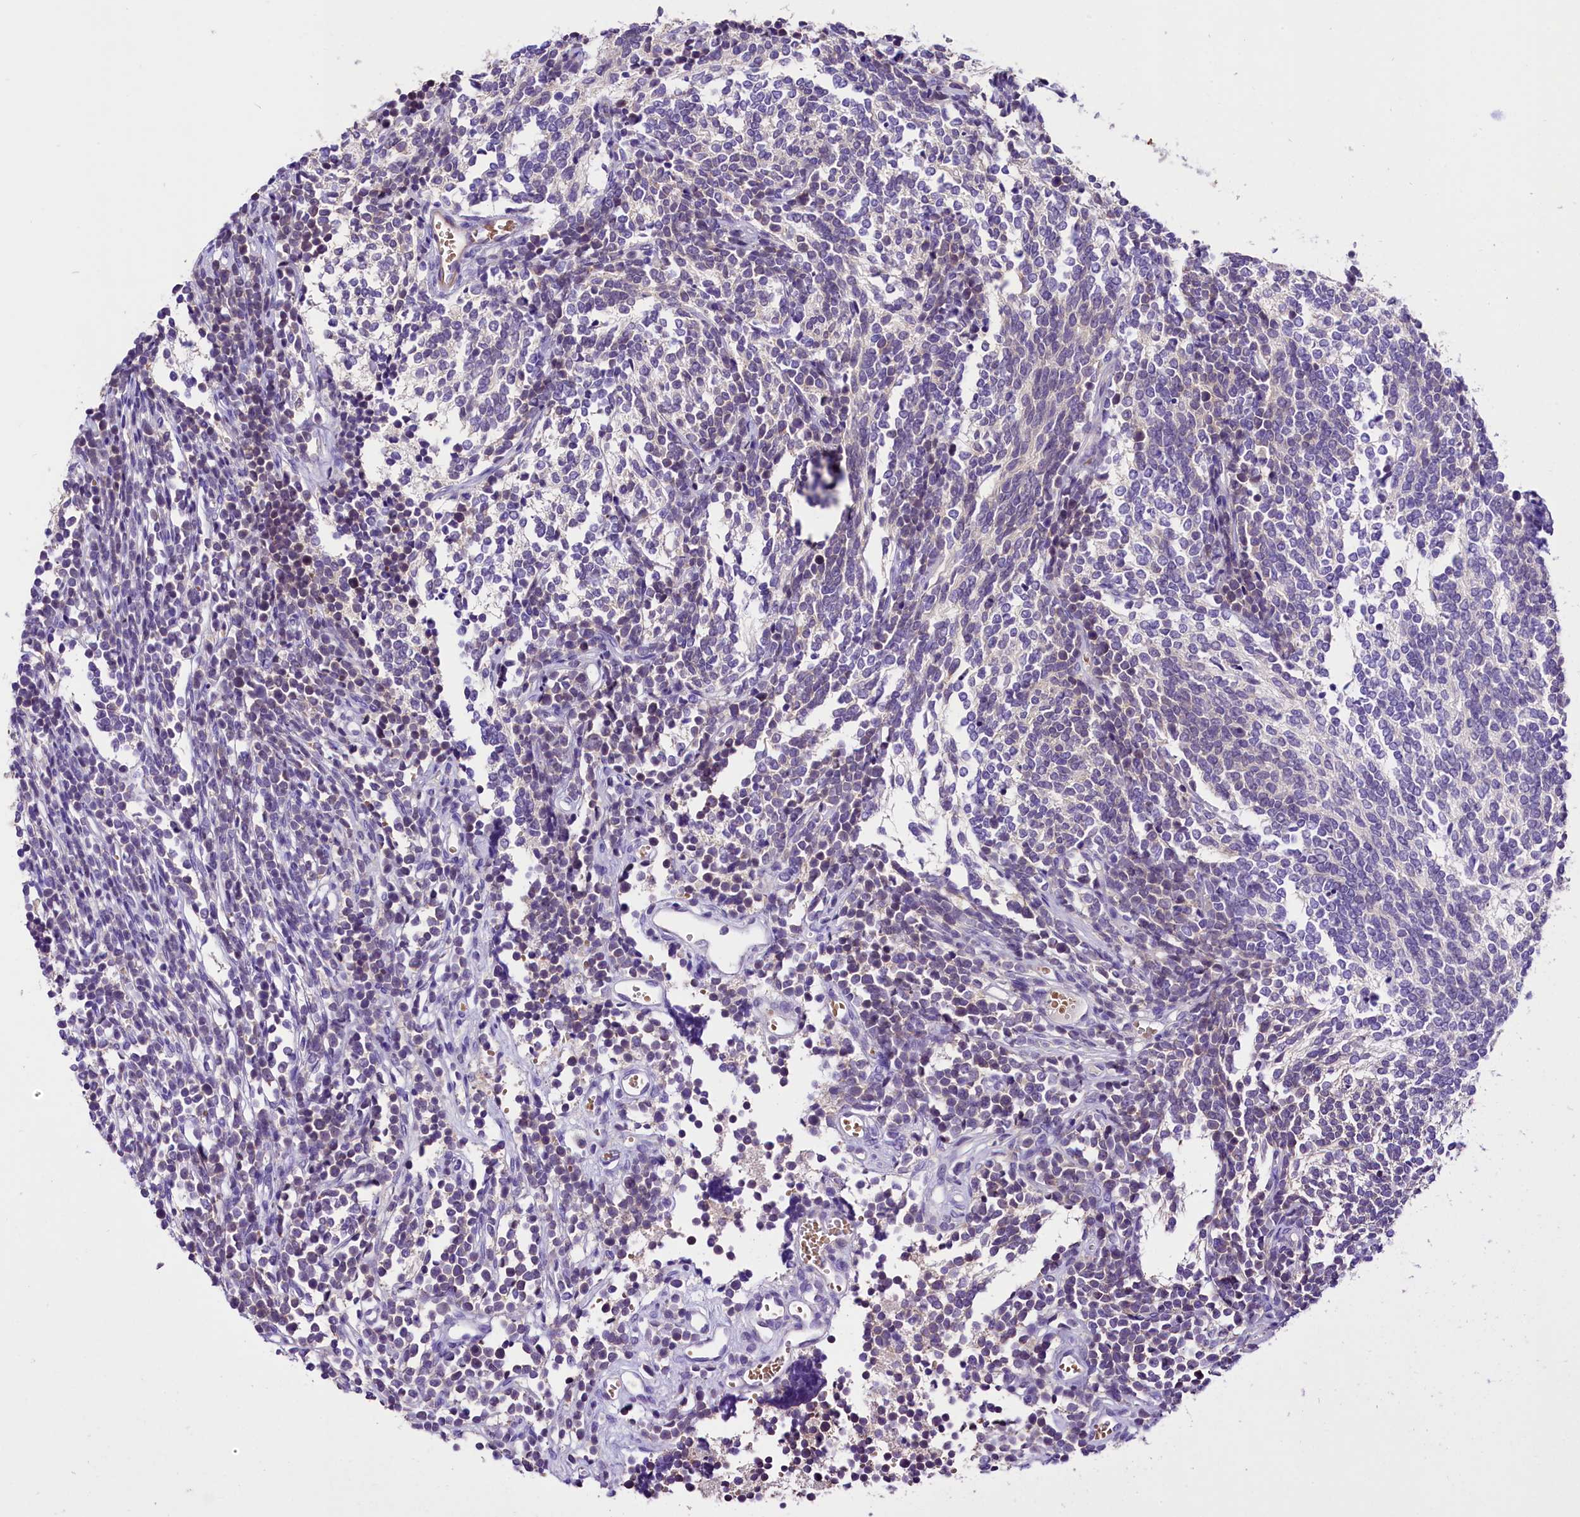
{"staining": {"intensity": "negative", "quantity": "none", "location": "none"}, "tissue": "glioma", "cell_type": "Tumor cells", "image_type": "cancer", "snomed": [{"axis": "morphology", "description": "Glioma, malignant, Low grade"}, {"axis": "topography", "description": "Brain"}], "caption": "Immunohistochemistry (IHC) of human glioma shows no expression in tumor cells.", "gene": "MEX3B", "patient": {"sex": "female", "age": 1}}